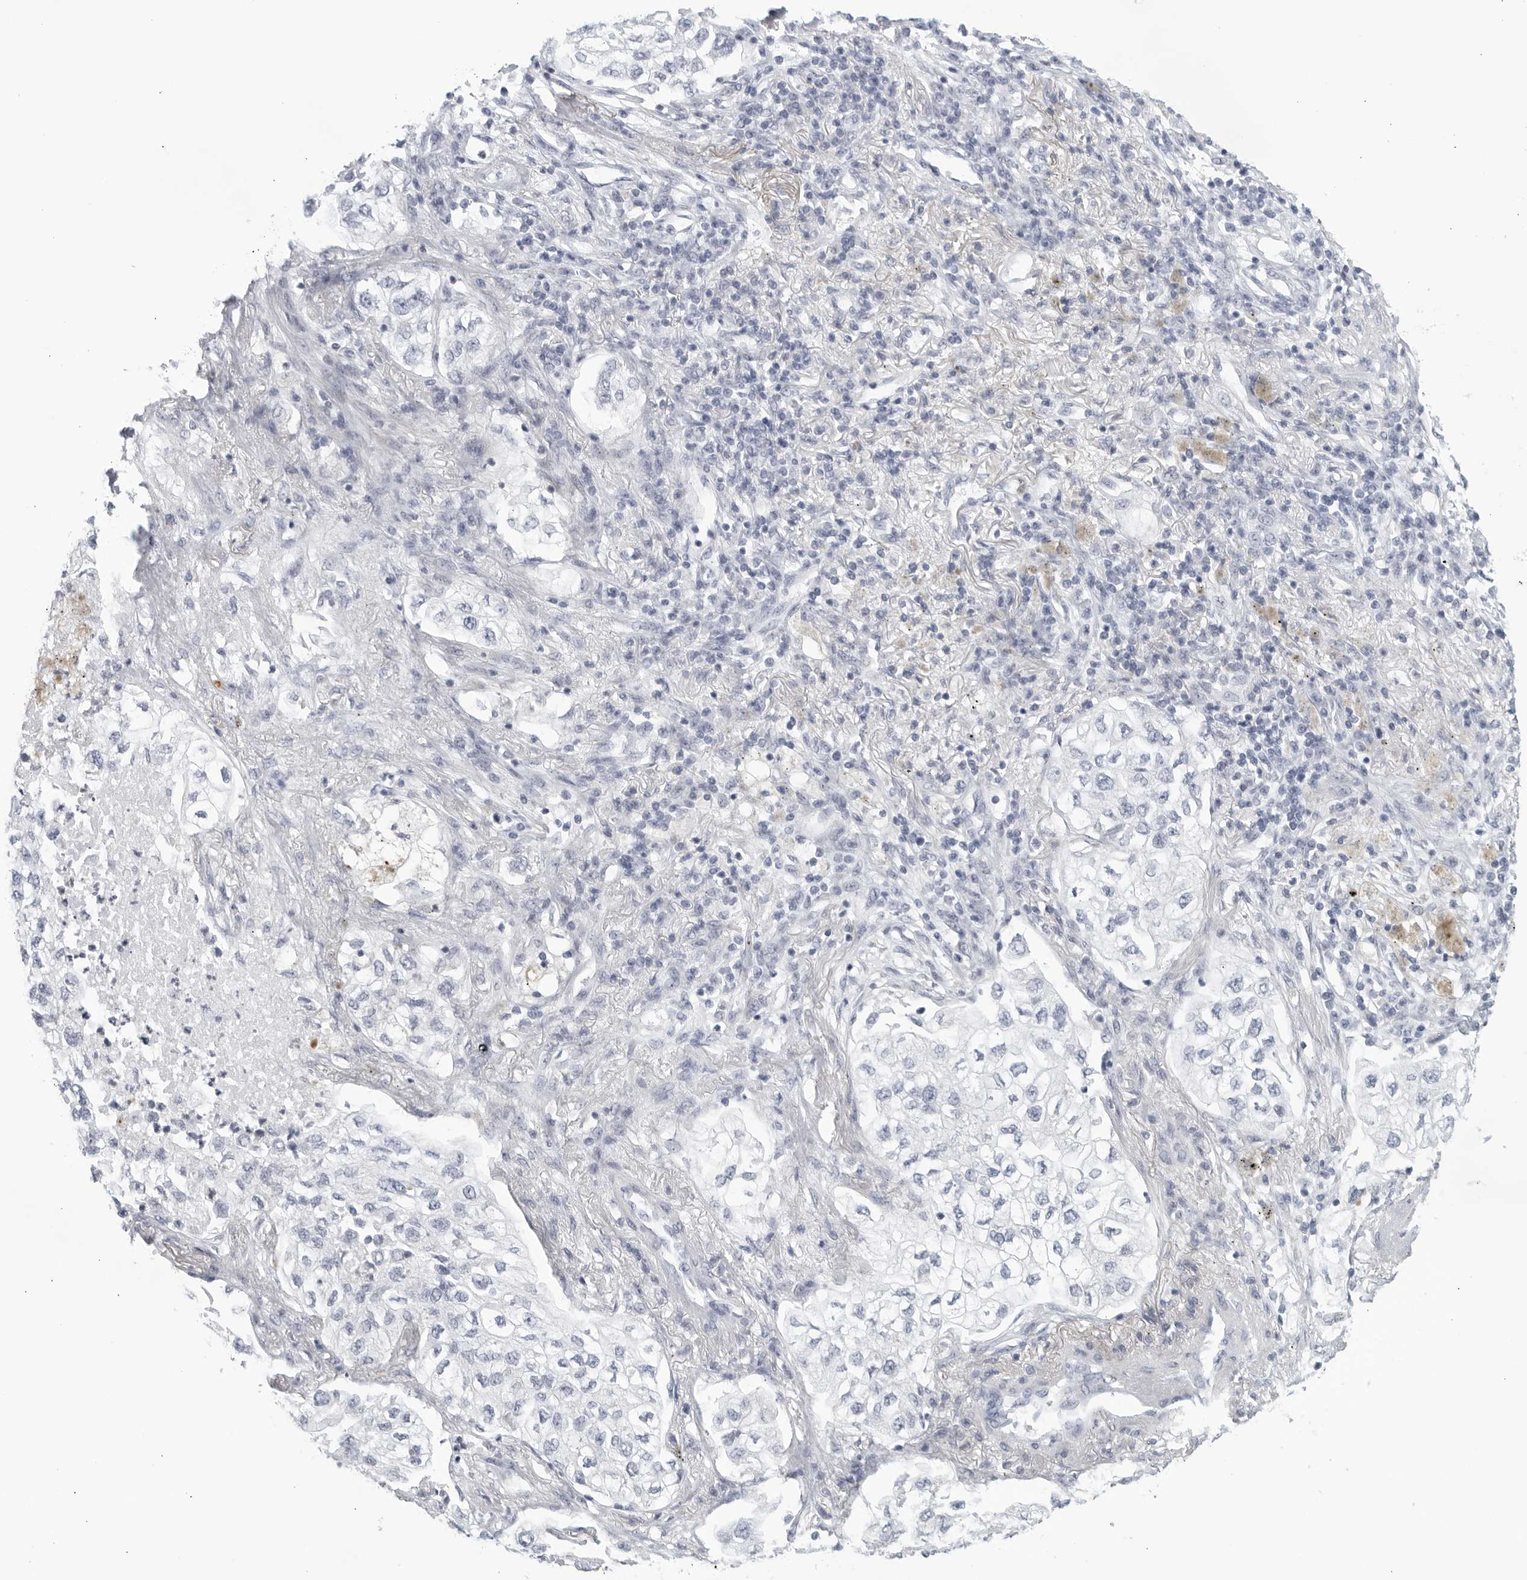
{"staining": {"intensity": "negative", "quantity": "none", "location": "none"}, "tissue": "lung cancer", "cell_type": "Tumor cells", "image_type": "cancer", "snomed": [{"axis": "morphology", "description": "Adenocarcinoma, NOS"}, {"axis": "topography", "description": "Lung"}], "caption": "This is an immunohistochemistry (IHC) image of lung cancer. There is no staining in tumor cells.", "gene": "WDTC1", "patient": {"sex": "male", "age": 63}}